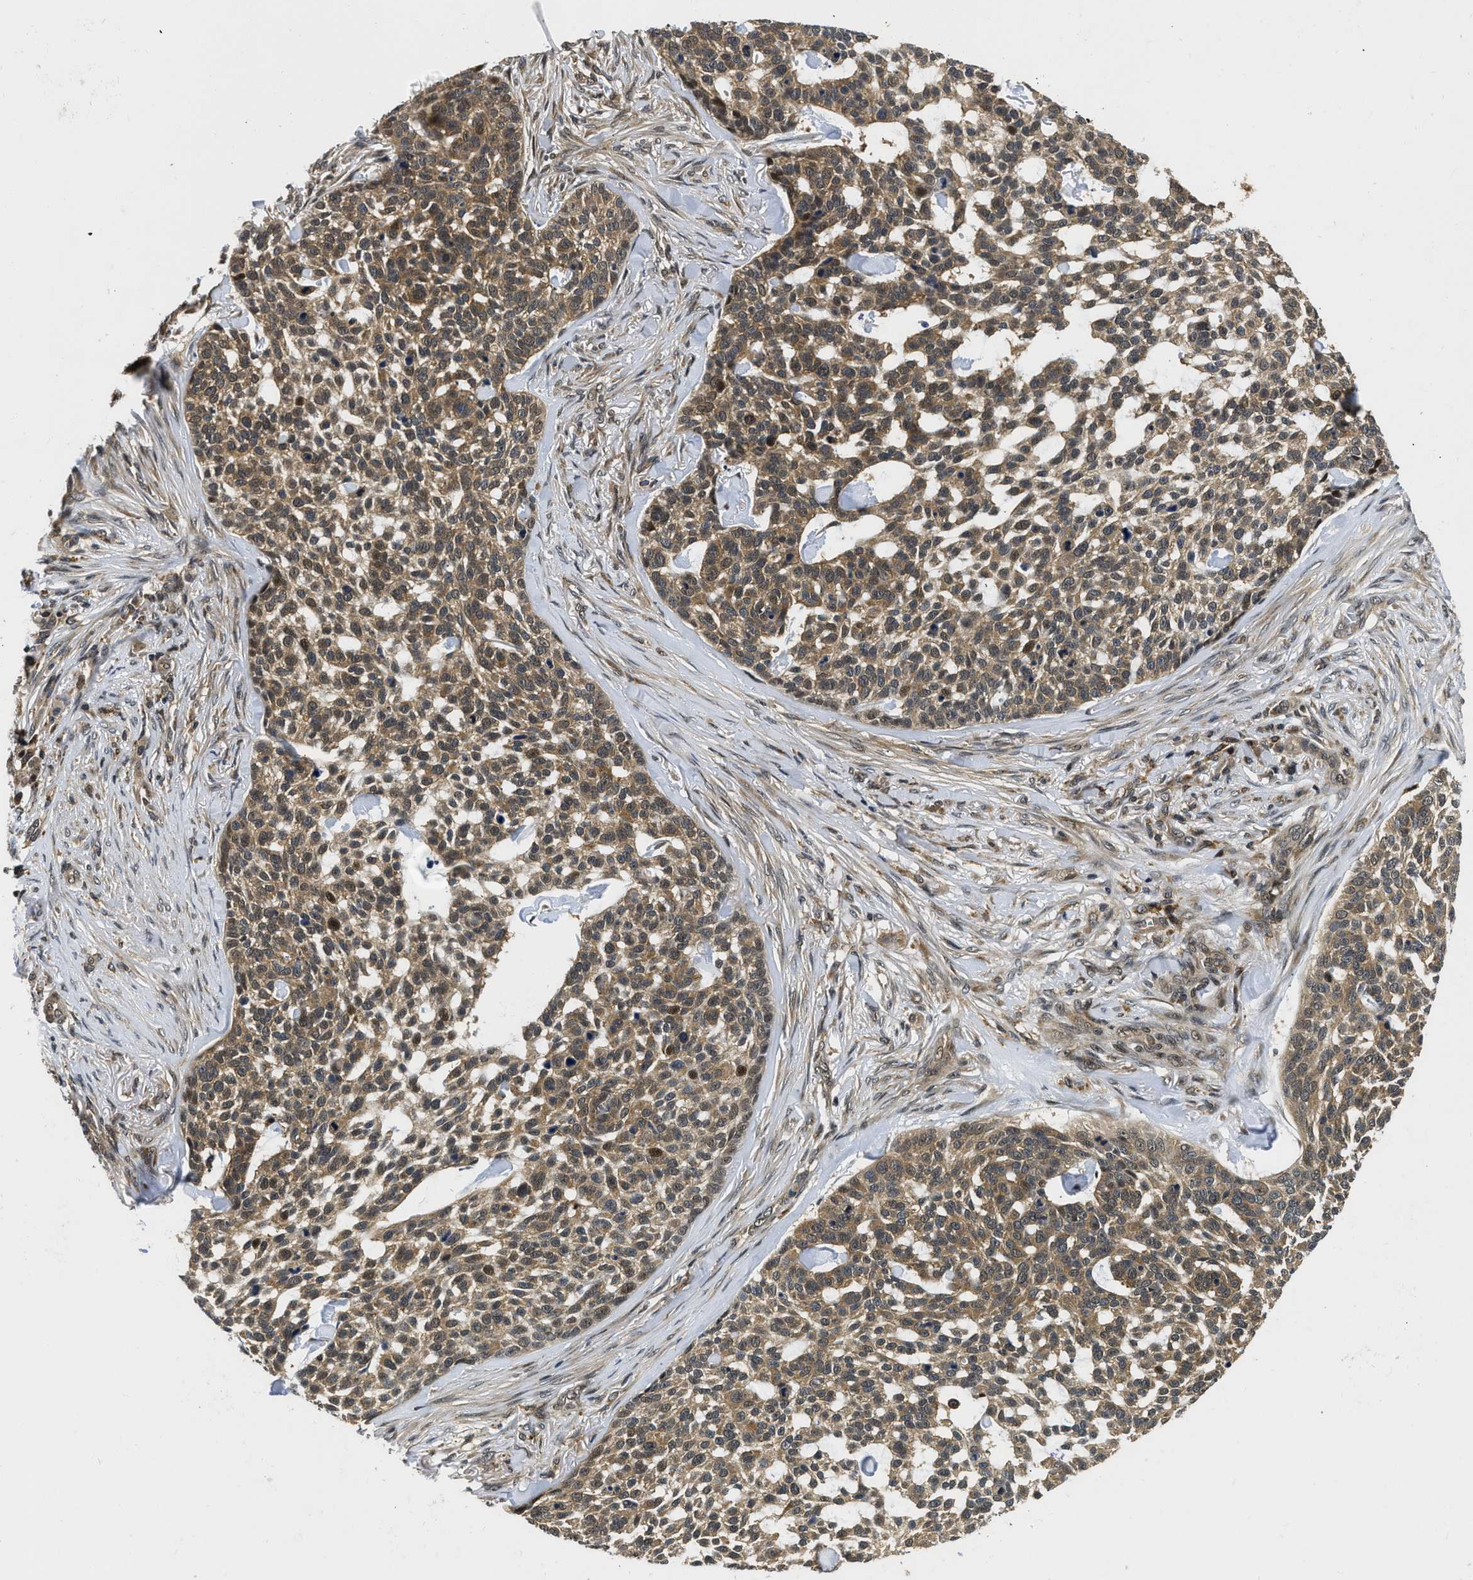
{"staining": {"intensity": "moderate", "quantity": ">75%", "location": "cytoplasmic/membranous"}, "tissue": "skin cancer", "cell_type": "Tumor cells", "image_type": "cancer", "snomed": [{"axis": "morphology", "description": "Basal cell carcinoma"}, {"axis": "topography", "description": "Skin"}], "caption": "The image demonstrates a brown stain indicating the presence of a protein in the cytoplasmic/membranous of tumor cells in skin cancer (basal cell carcinoma).", "gene": "ADSL", "patient": {"sex": "female", "age": 64}}